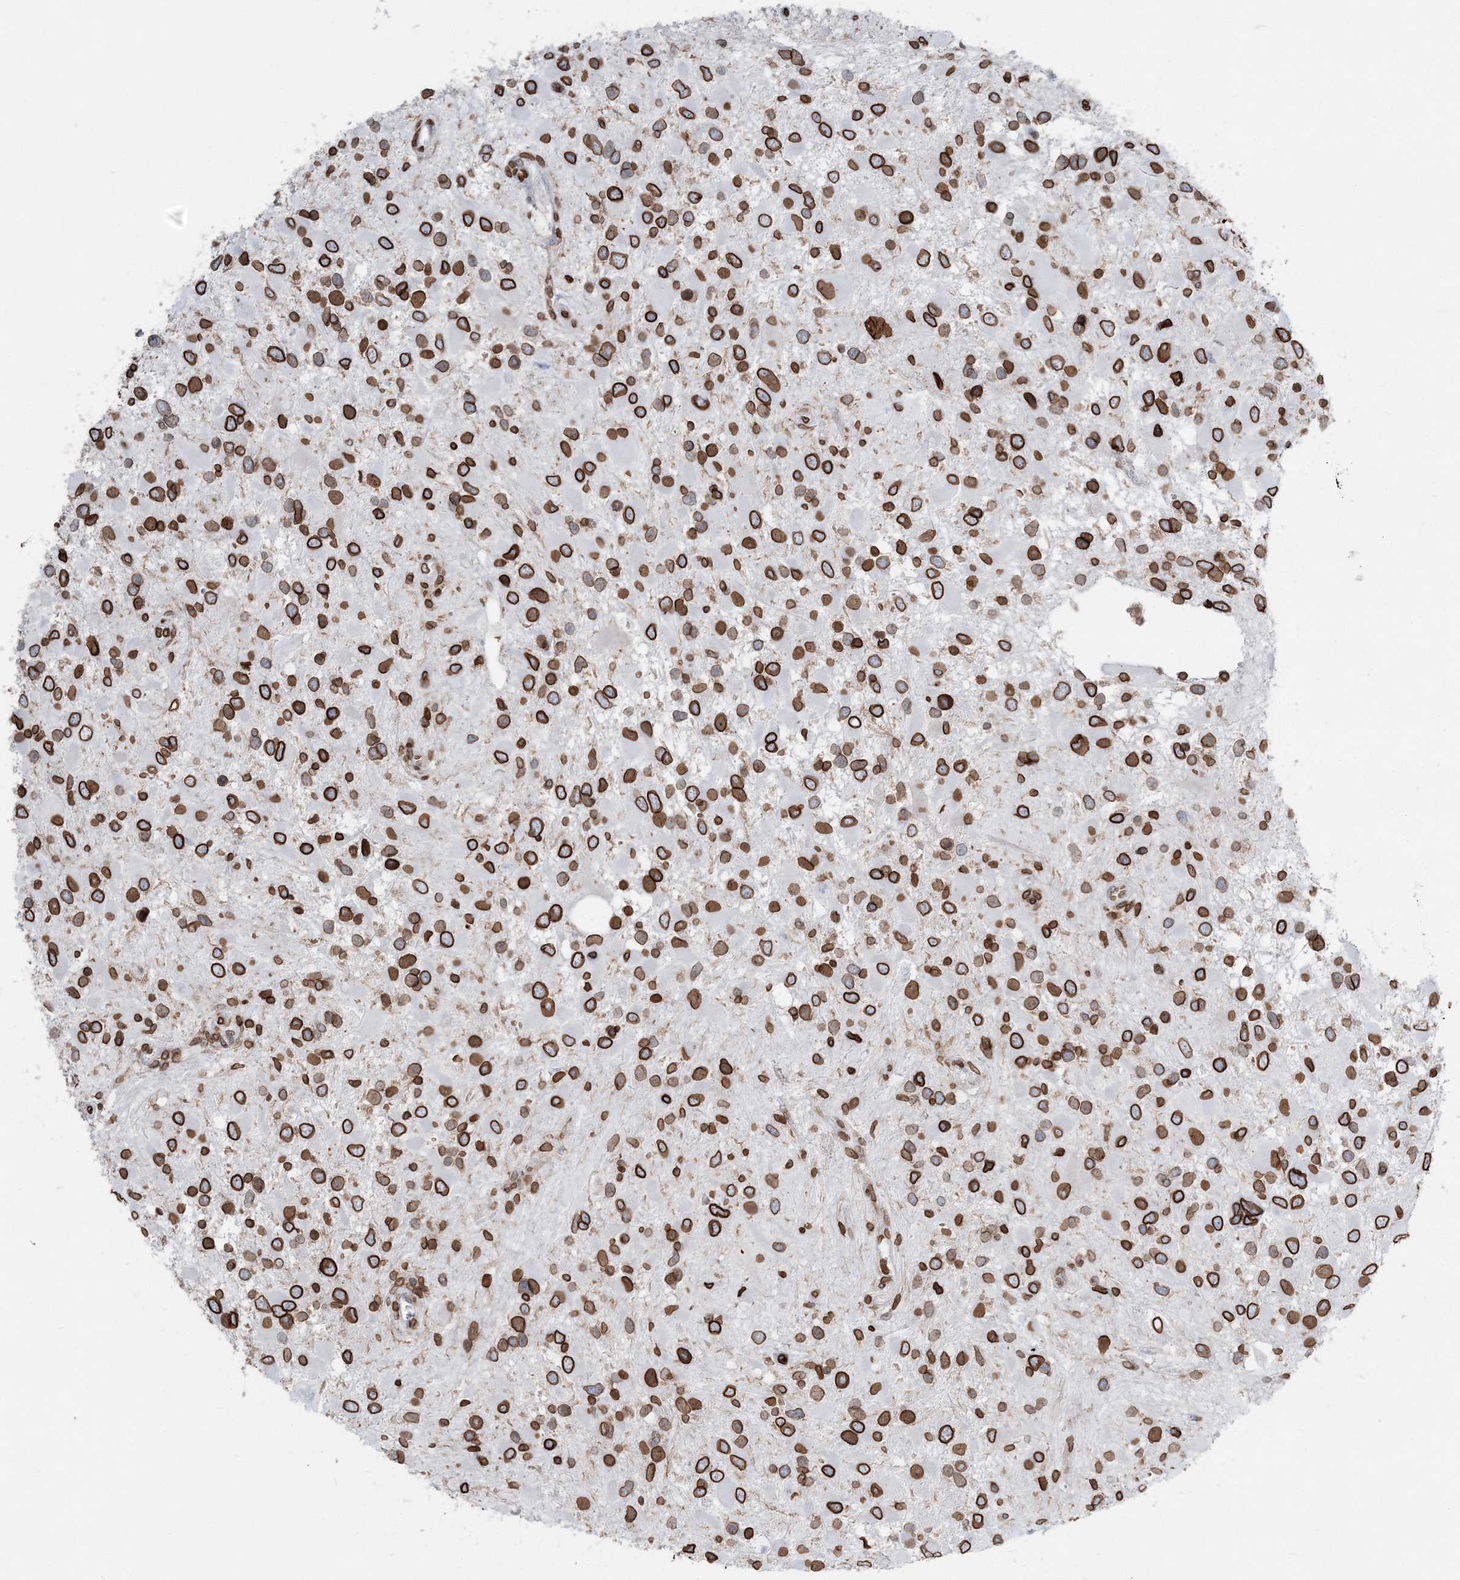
{"staining": {"intensity": "strong", "quantity": ">75%", "location": "cytoplasmic/membranous,nuclear"}, "tissue": "glioma", "cell_type": "Tumor cells", "image_type": "cancer", "snomed": [{"axis": "morphology", "description": "Glioma, malignant, High grade"}, {"axis": "topography", "description": "Brain"}], "caption": "High-magnification brightfield microscopy of glioma stained with DAB (3,3'-diaminobenzidine) (brown) and counterstained with hematoxylin (blue). tumor cells exhibit strong cytoplasmic/membranous and nuclear staining is seen in approximately>75% of cells.", "gene": "GJD4", "patient": {"sex": "male", "age": 53}}